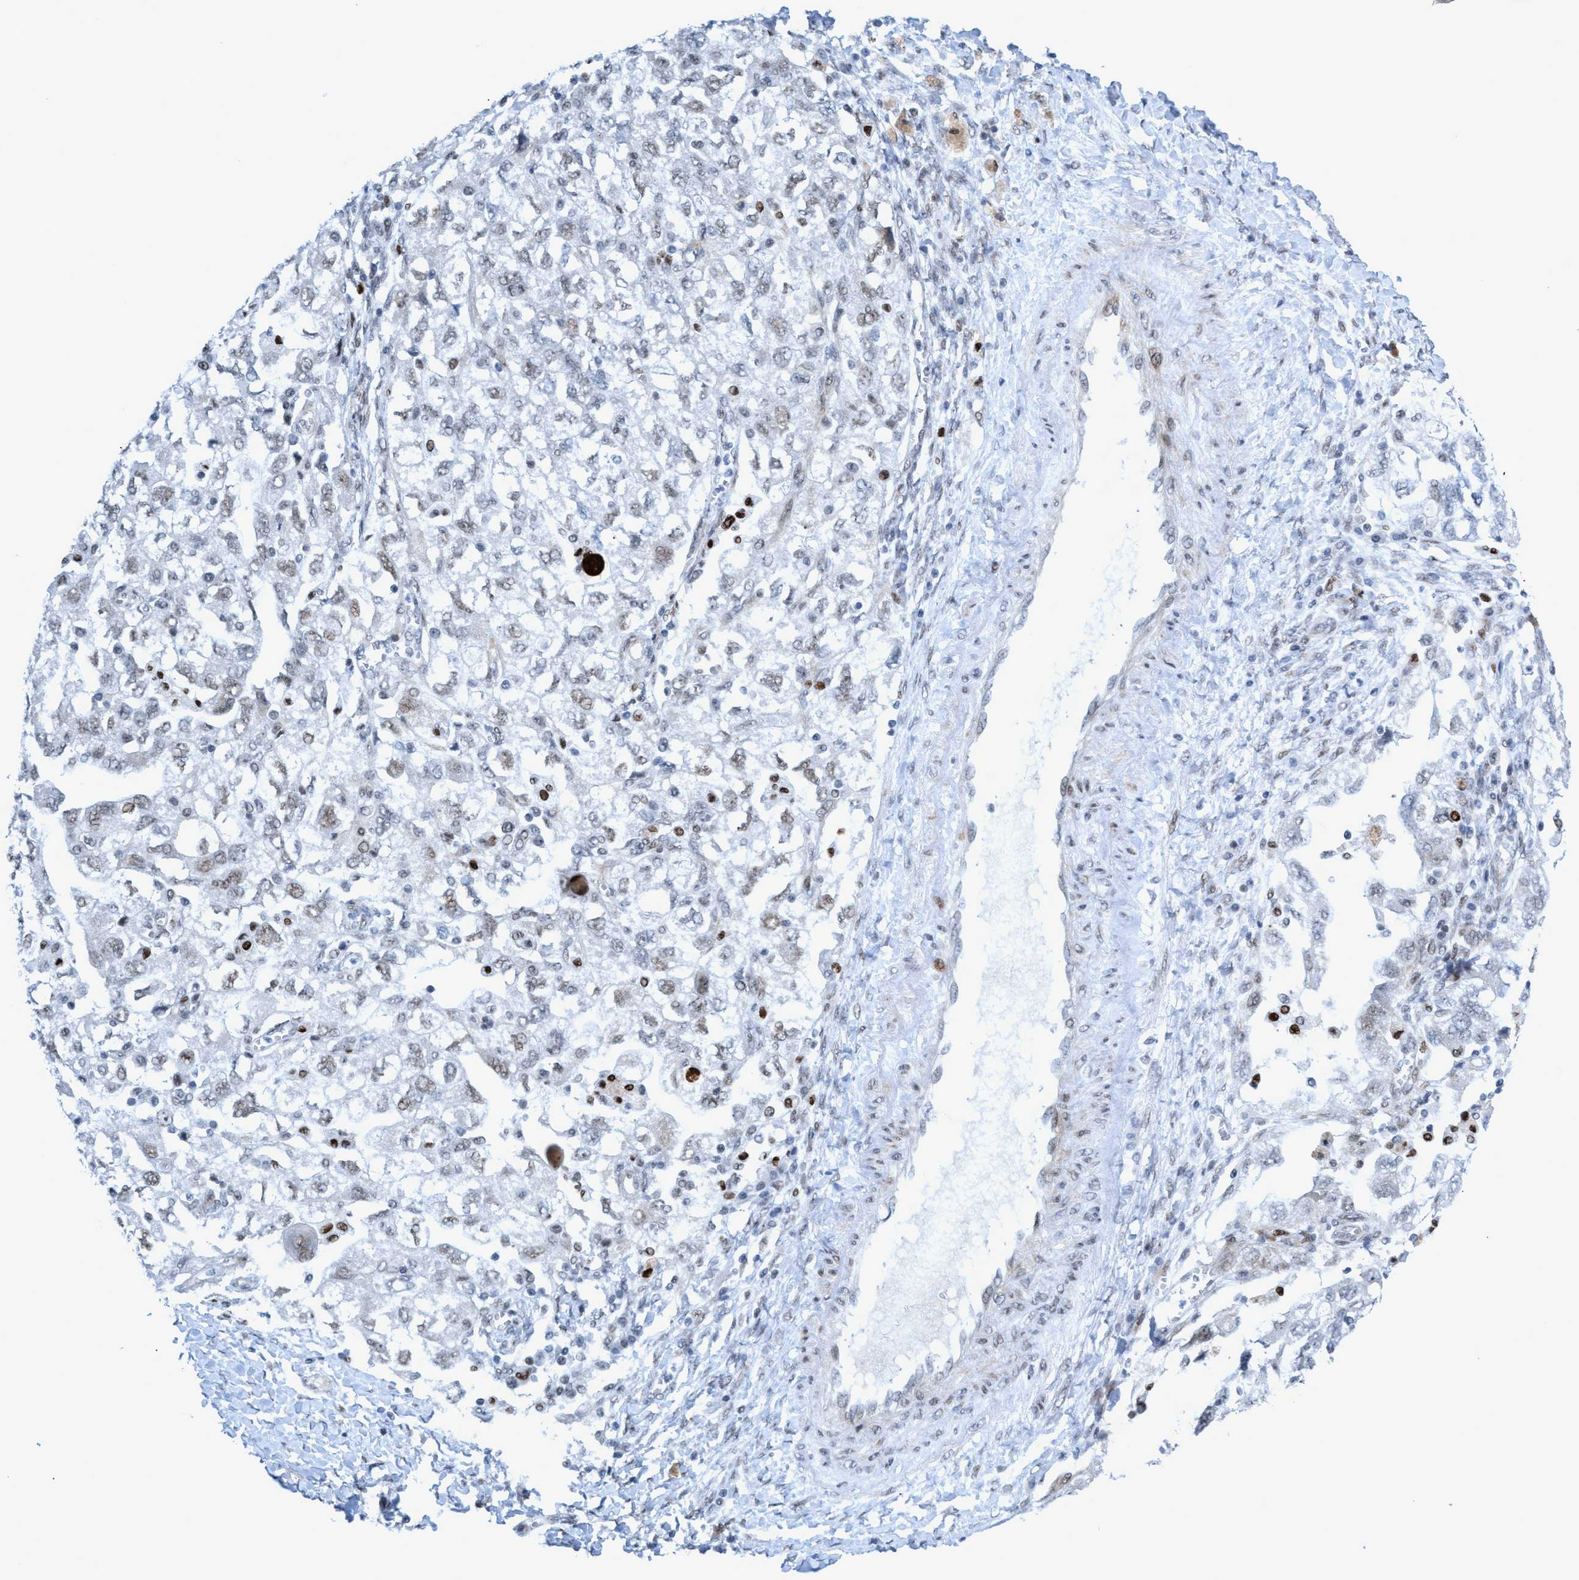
{"staining": {"intensity": "weak", "quantity": "<25%", "location": "nuclear"}, "tissue": "ovarian cancer", "cell_type": "Tumor cells", "image_type": "cancer", "snomed": [{"axis": "morphology", "description": "Carcinoma, NOS"}, {"axis": "morphology", "description": "Cystadenocarcinoma, serous, NOS"}, {"axis": "topography", "description": "Ovary"}], "caption": "This micrograph is of ovarian carcinoma stained with immunohistochemistry to label a protein in brown with the nuclei are counter-stained blue. There is no expression in tumor cells. The staining was performed using DAB (3,3'-diaminobenzidine) to visualize the protein expression in brown, while the nuclei were stained in blue with hematoxylin (Magnification: 20x).", "gene": "CWC27", "patient": {"sex": "female", "age": 69}}